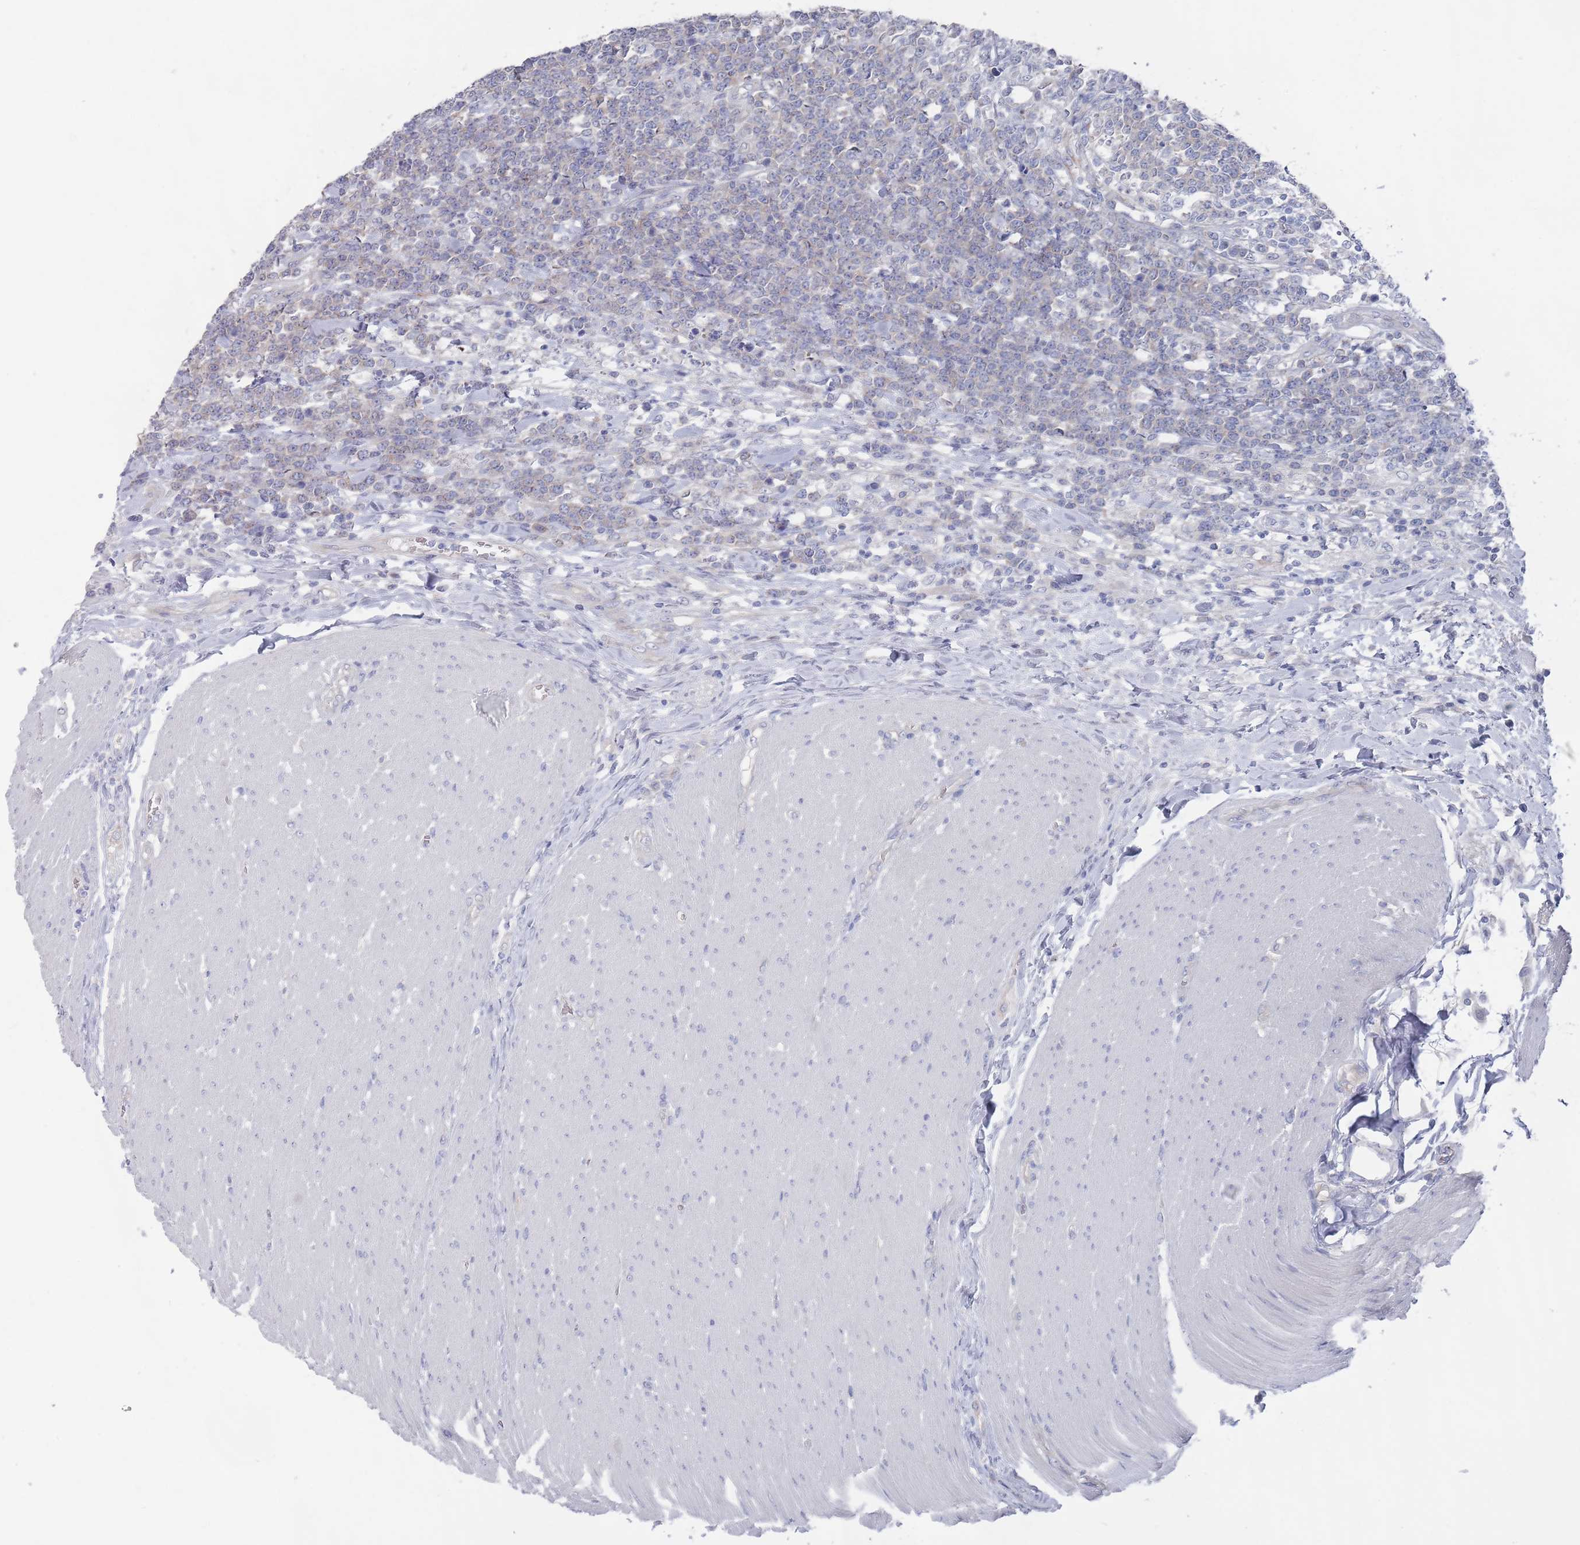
{"staining": {"intensity": "negative", "quantity": "none", "location": "none"}, "tissue": "lymphoma", "cell_type": "Tumor cells", "image_type": "cancer", "snomed": [{"axis": "morphology", "description": "Malignant lymphoma, non-Hodgkin's type, High grade"}, {"axis": "topography", "description": "Small intestine"}], "caption": "Lymphoma was stained to show a protein in brown. There is no significant expression in tumor cells.", "gene": "TMCO3", "patient": {"sex": "male", "age": 8}}